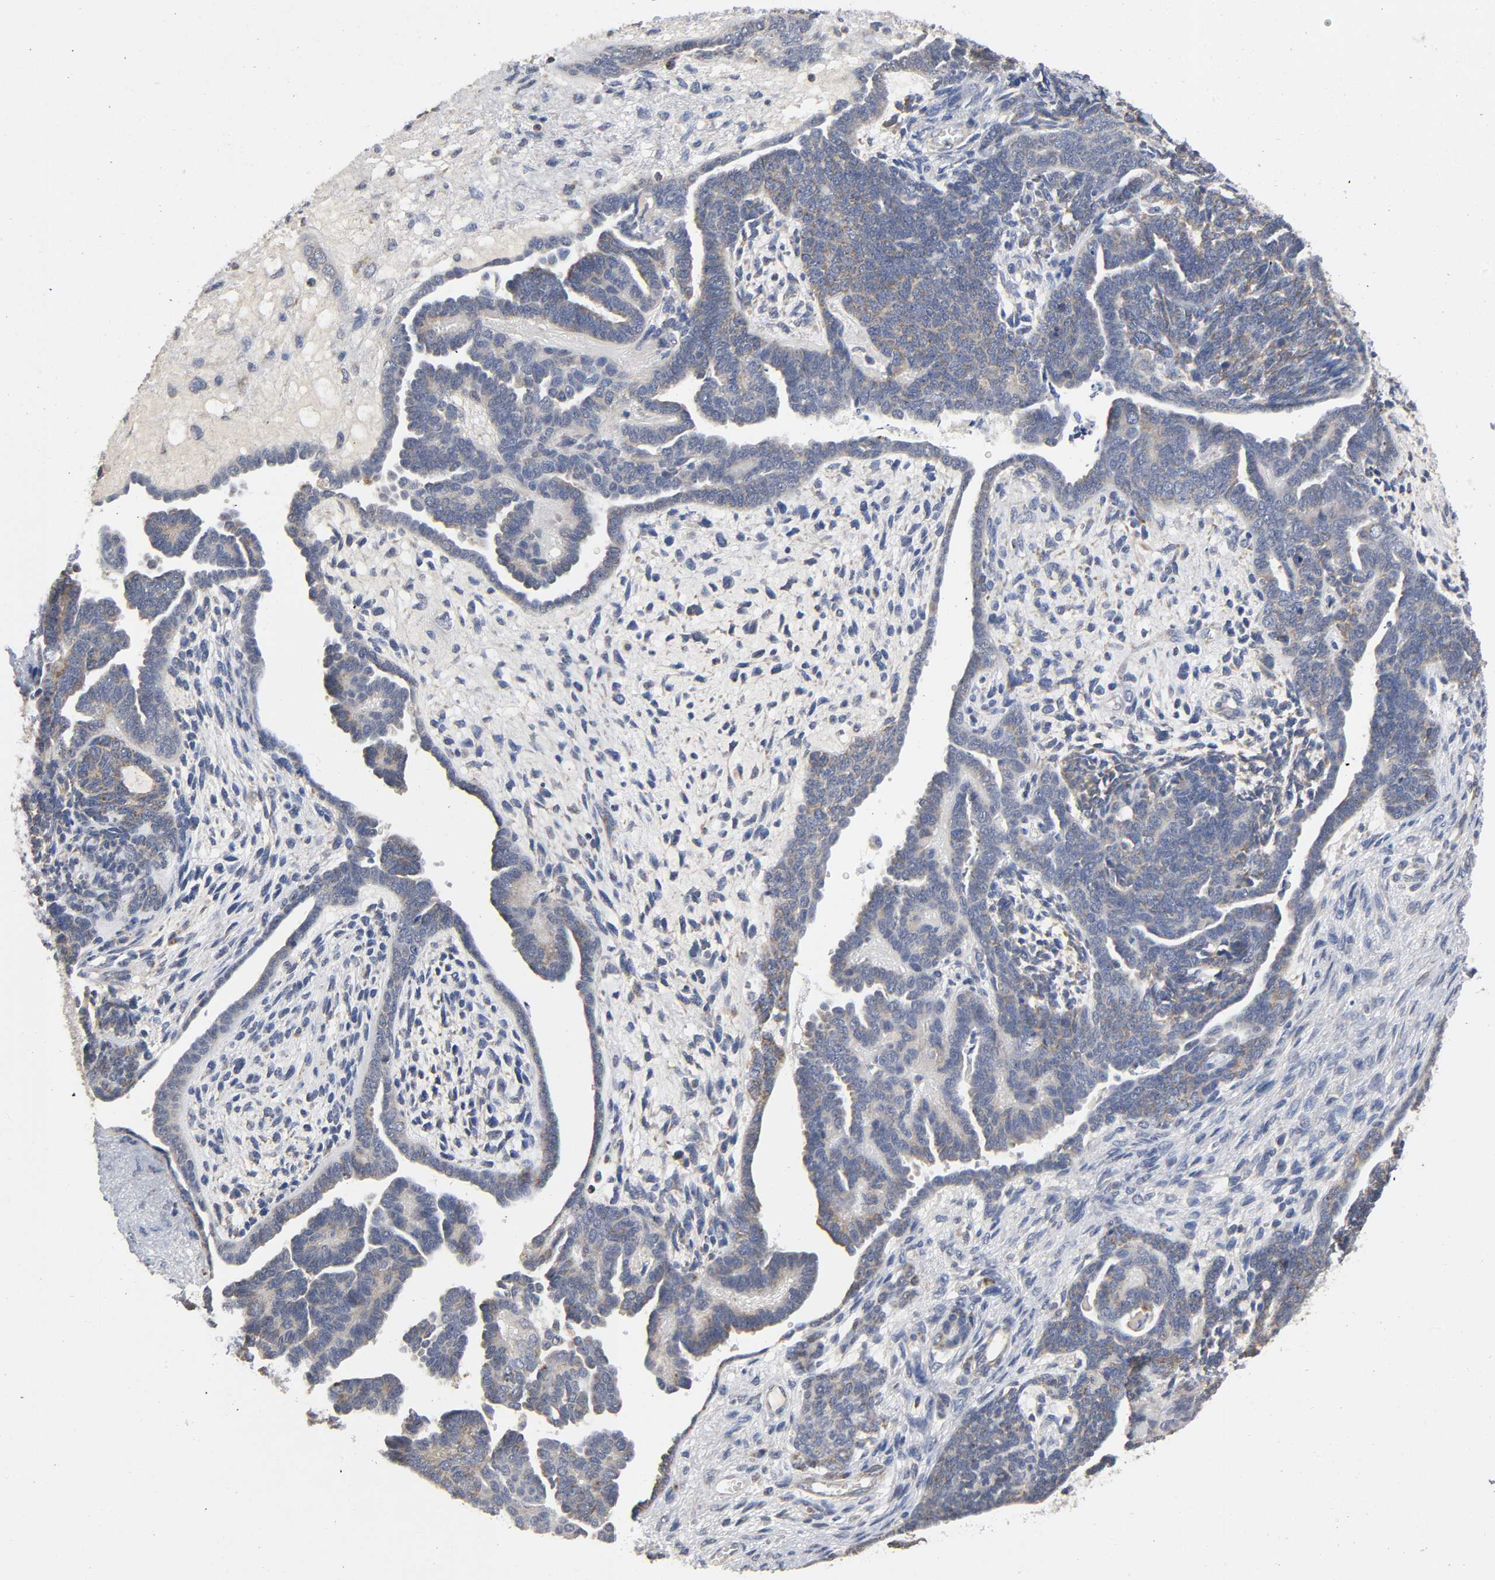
{"staining": {"intensity": "weak", "quantity": ">75%", "location": "cytoplasmic/membranous"}, "tissue": "endometrial cancer", "cell_type": "Tumor cells", "image_type": "cancer", "snomed": [{"axis": "morphology", "description": "Neoplasm, malignant, NOS"}, {"axis": "topography", "description": "Endometrium"}], "caption": "Endometrial cancer stained with IHC exhibits weak cytoplasmic/membranous staining in about >75% of tumor cells.", "gene": "SYT16", "patient": {"sex": "female", "age": 74}}